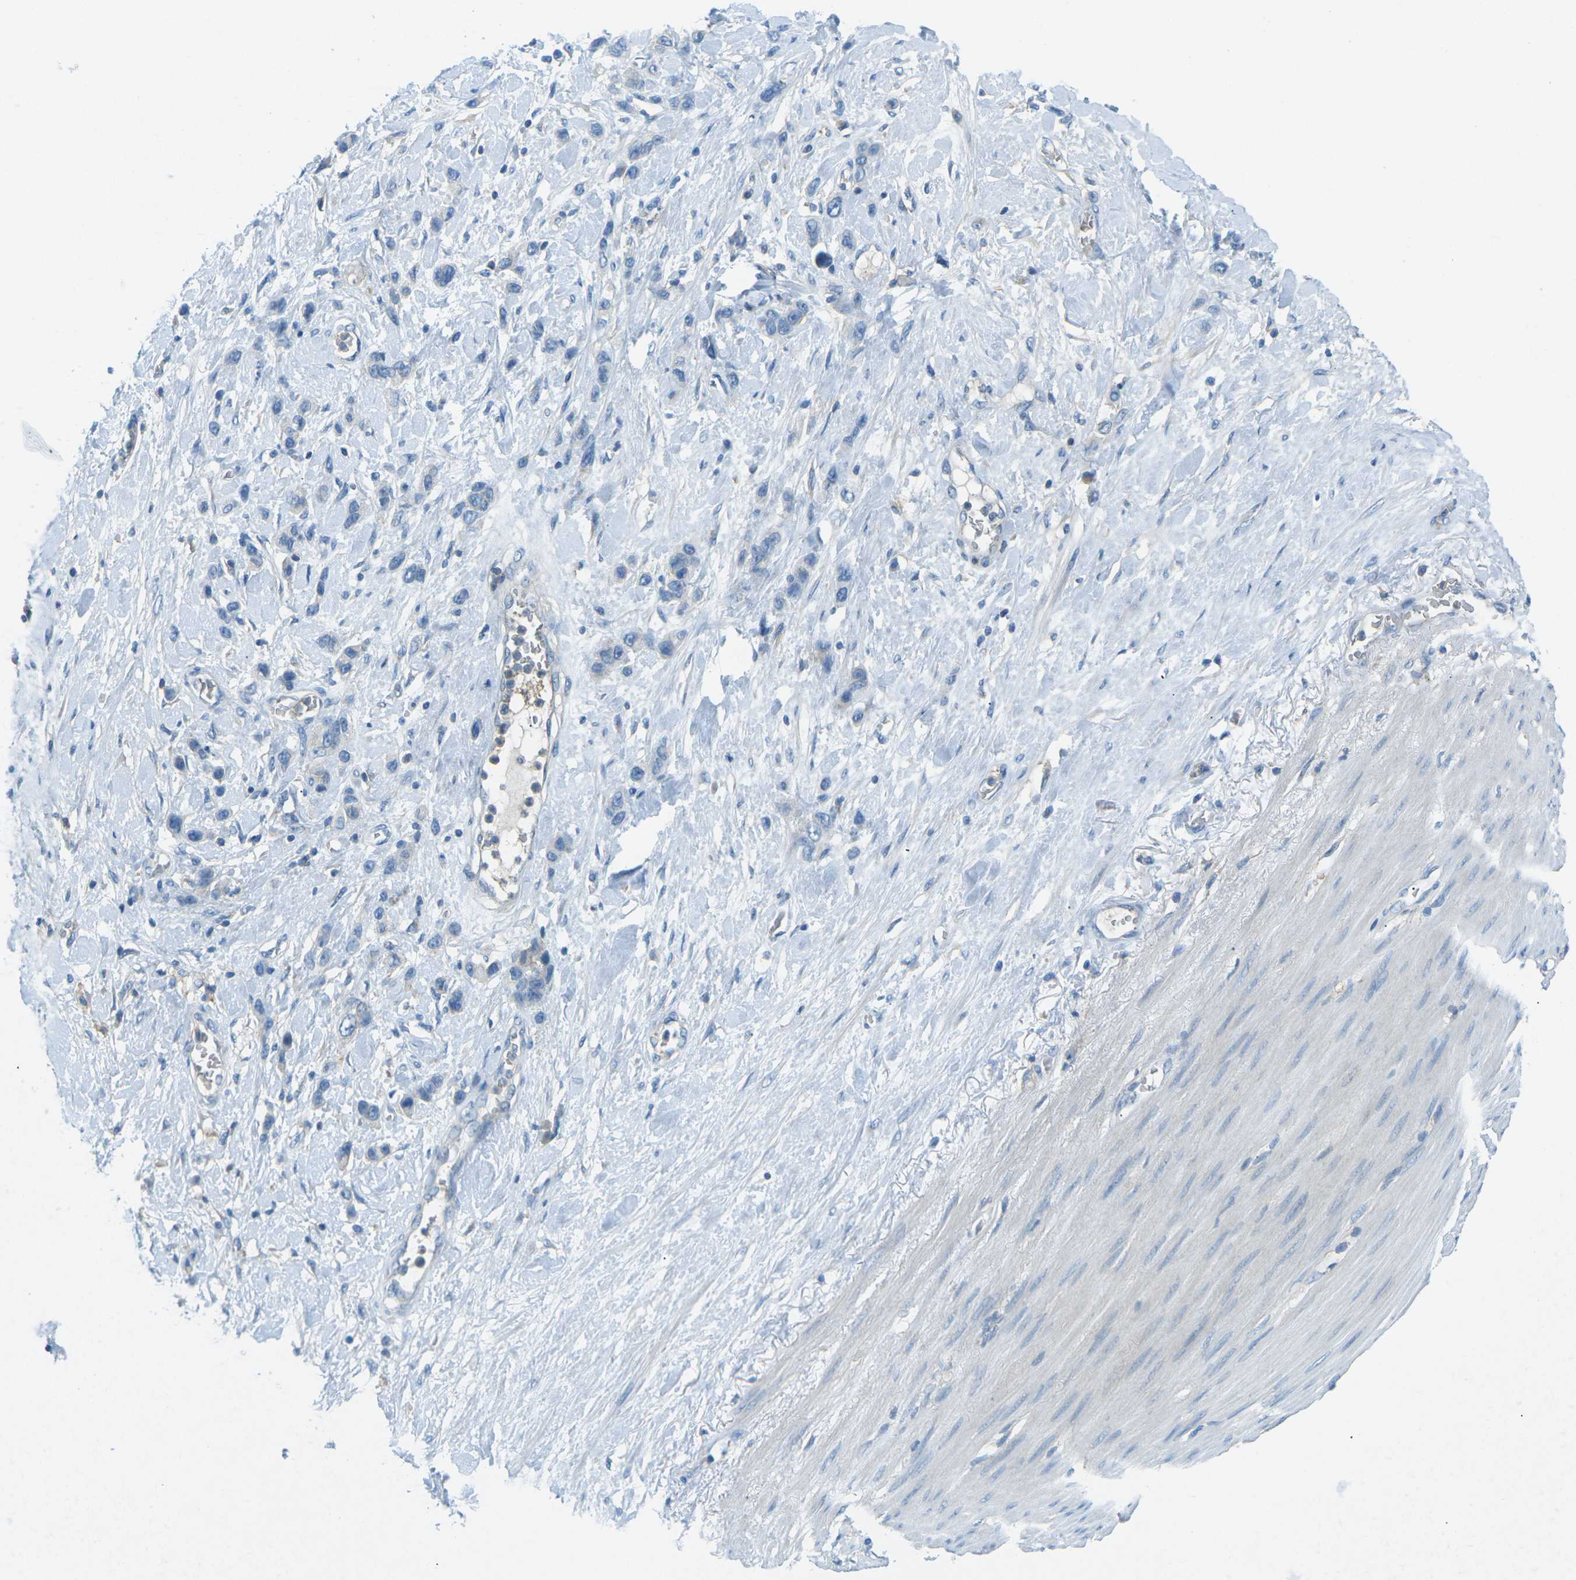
{"staining": {"intensity": "negative", "quantity": "none", "location": "none"}, "tissue": "stomach cancer", "cell_type": "Tumor cells", "image_type": "cancer", "snomed": [{"axis": "morphology", "description": "Adenocarcinoma, NOS"}, {"axis": "morphology", "description": "Adenocarcinoma, High grade"}, {"axis": "topography", "description": "Stomach, upper"}, {"axis": "topography", "description": "Stomach, lower"}], "caption": "Human stomach adenocarcinoma stained for a protein using immunohistochemistry (IHC) shows no expression in tumor cells.", "gene": "CD47", "patient": {"sex": "female", "age": 65}}